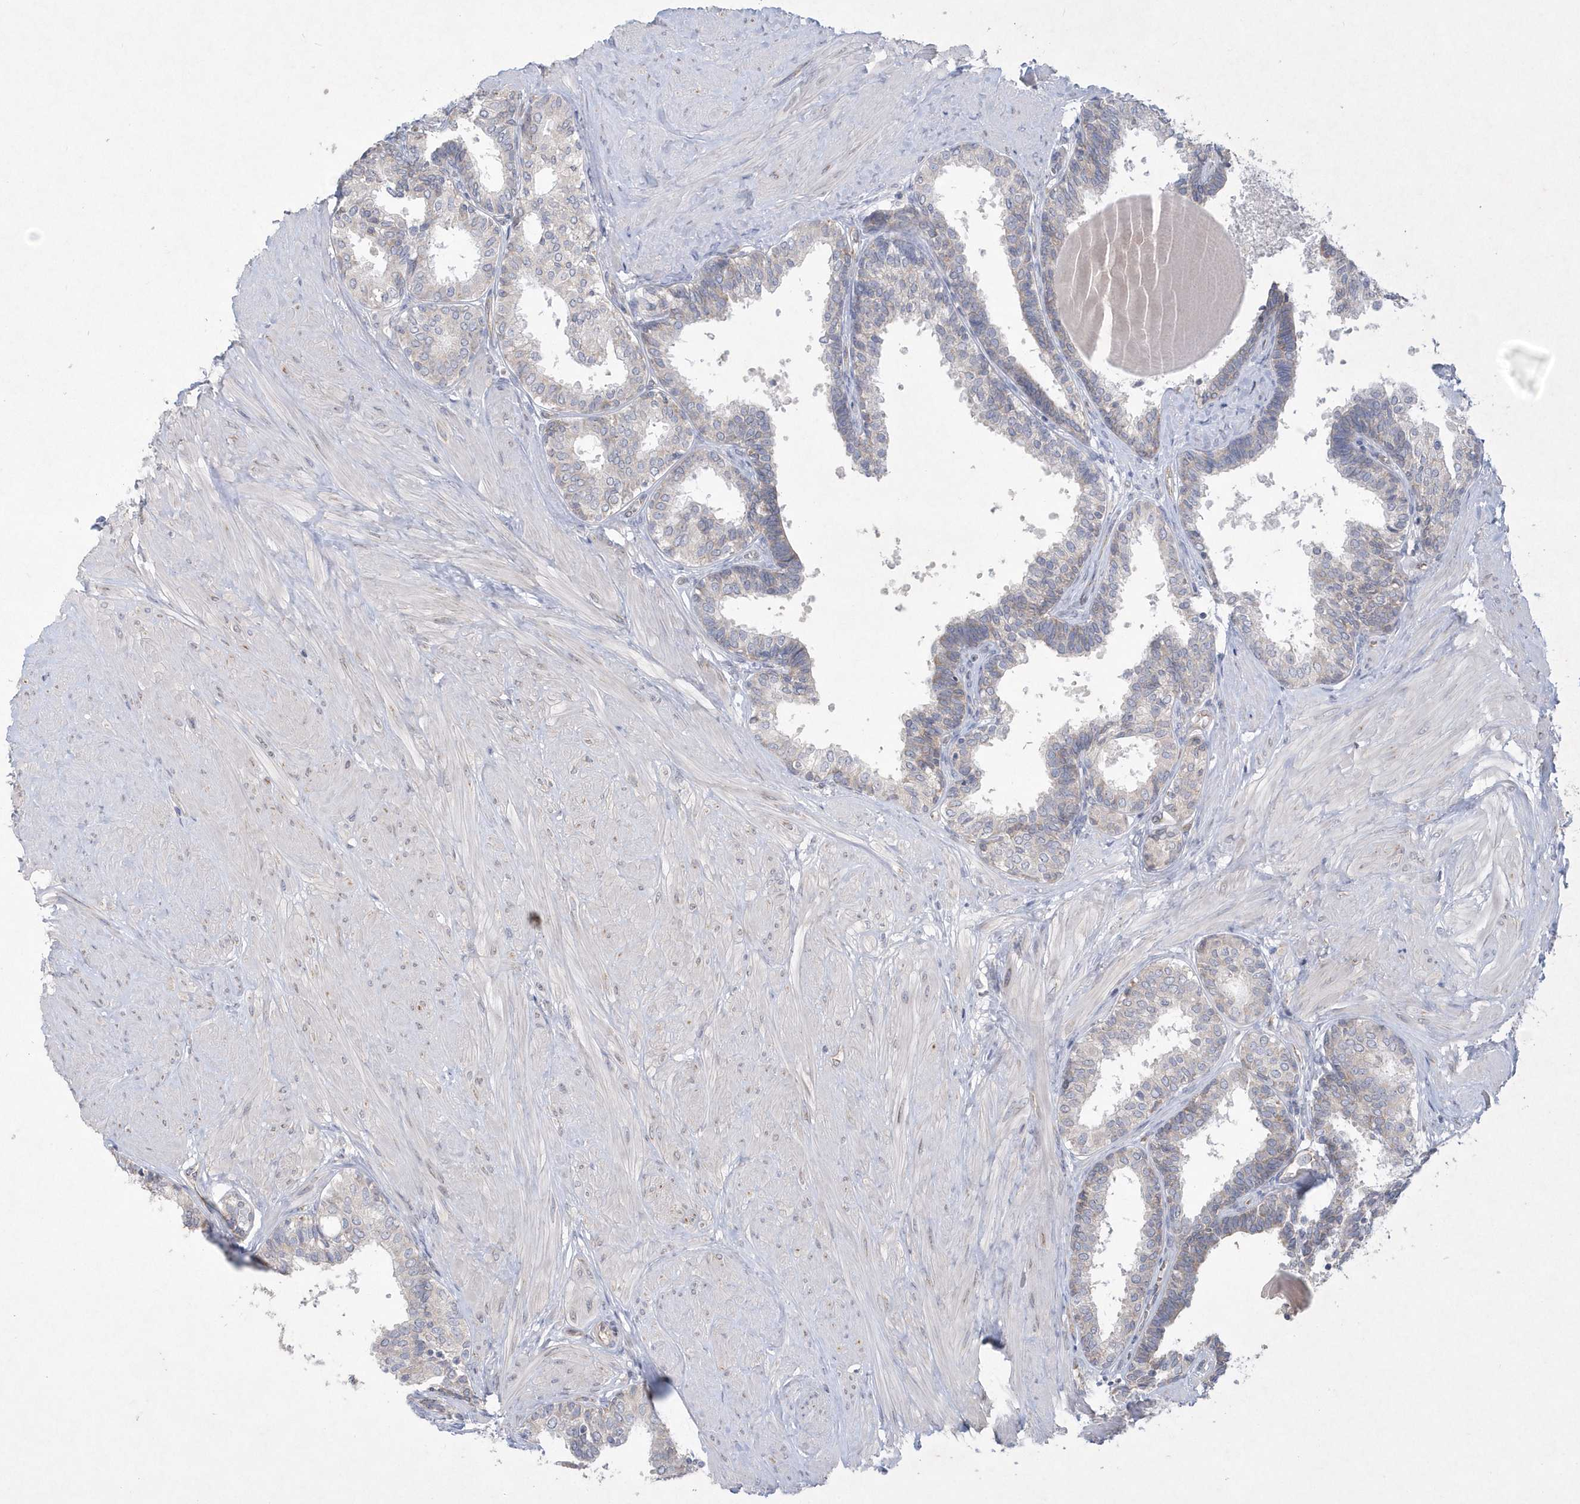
{"staining": {"intensity": "negative", "quantity": "none", "location": "none"}, "tissue": "prostate", "cell_type": "Glandular cells", "image_type": "normal", "snomed": [{"axis": "morphology", "description": "Normal tissue, NOS"}, {"axis": "topography", "description": "Prostate"}], "caption": "Unremarkable prostate was stained to show a protein in brown. There is no significant positivity in glandular cells. (DAB (3,3'-diaminobenzidine) immunohistochemistry, high magnification).", "gene": "DGAT1", "patient": {"sex": "male", "age": 48}}